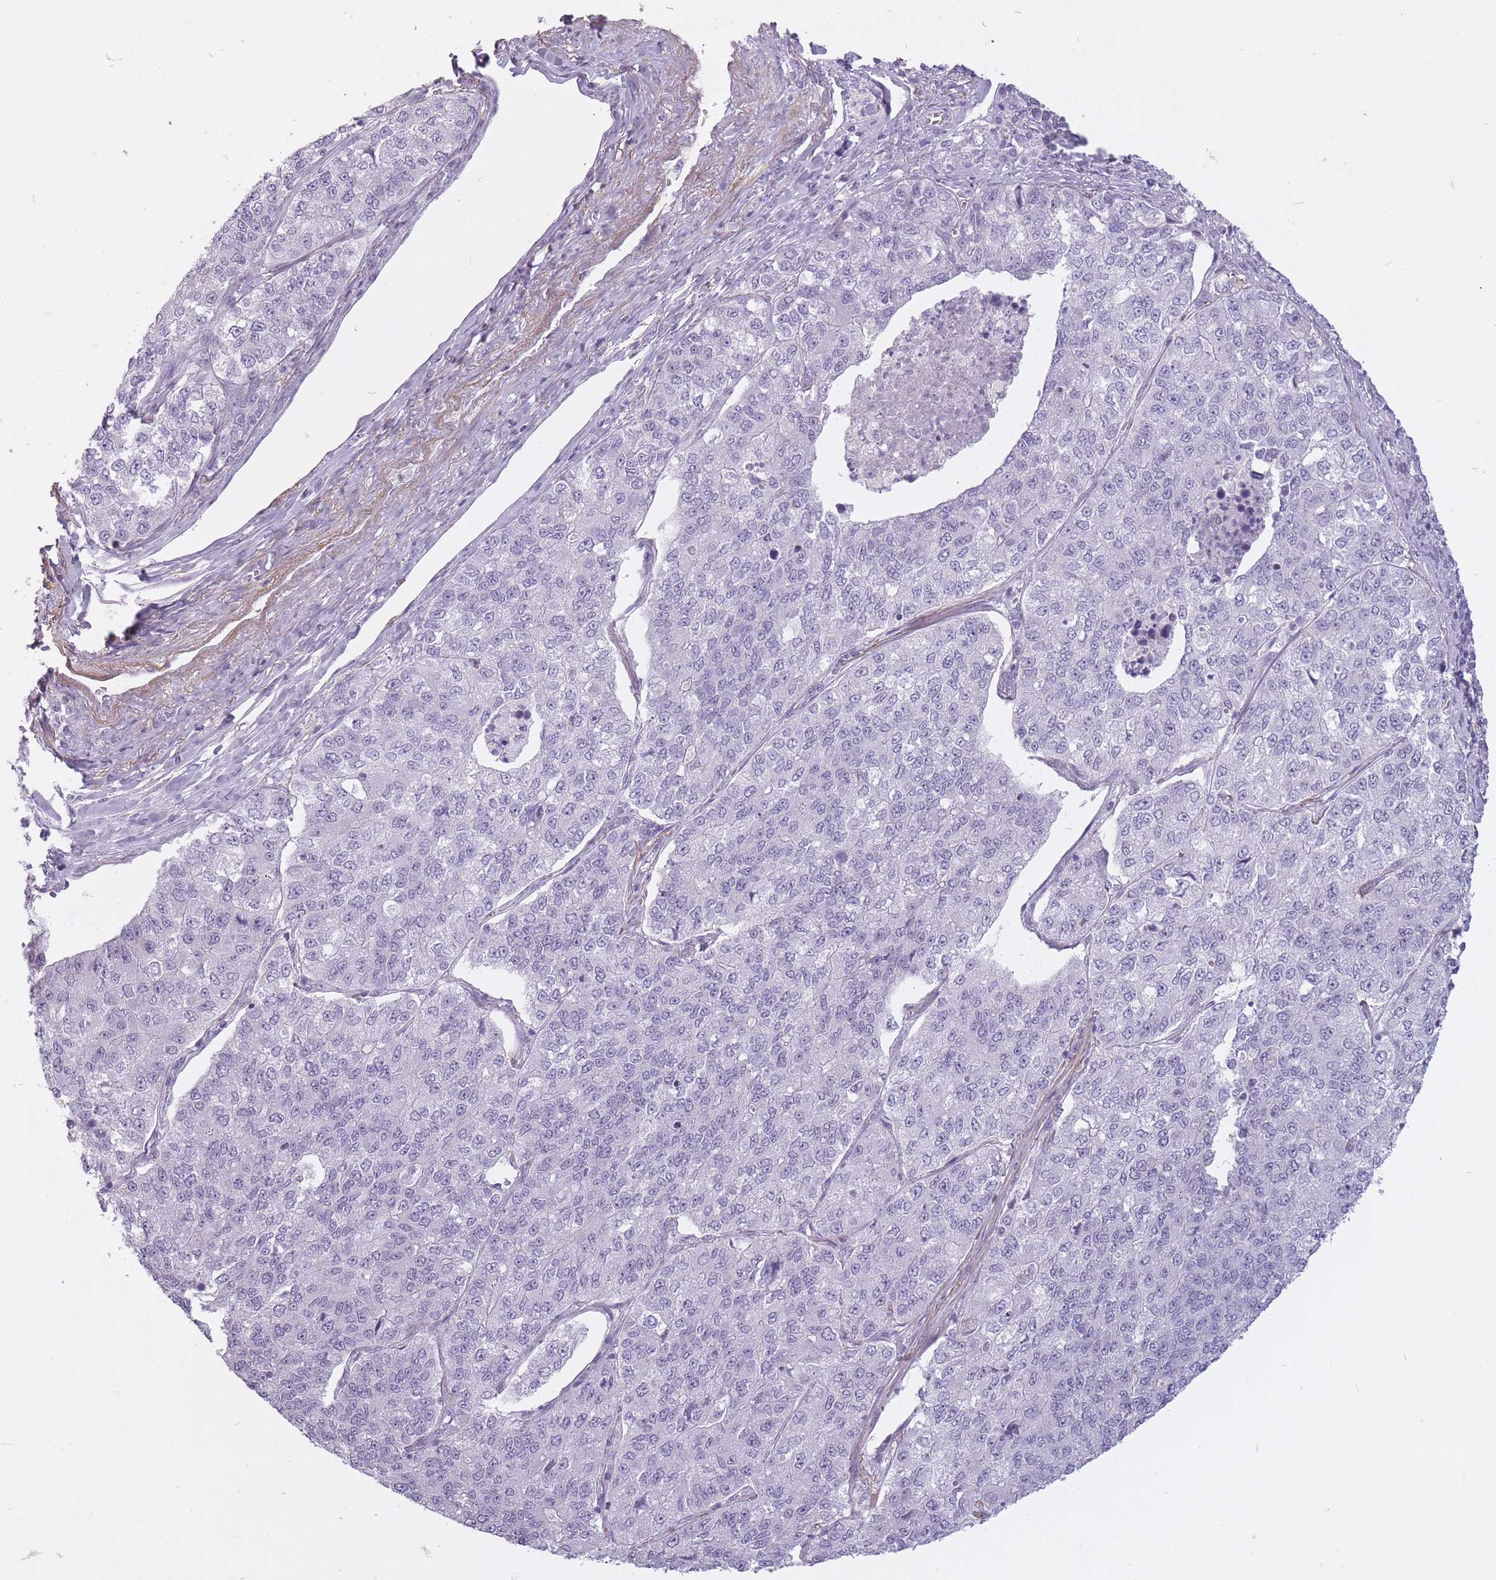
{"staining": {"intensity": "negative", "quantity": "none", "location": "none"}, "tissue": "lung cancer", "cell_type": "Tumor cells", "image_type": "cancer", "snomed": [{"axis": "morphology", "description": "Adenocarcinoma, NOS"}, {"axis": "topography", "description": "Lung"}], "caption": "Image shows no significant protein expression in tumor cells of lung cancer.", "gene": "RFX4", "patient": {"sex": "male", "age": 49}}